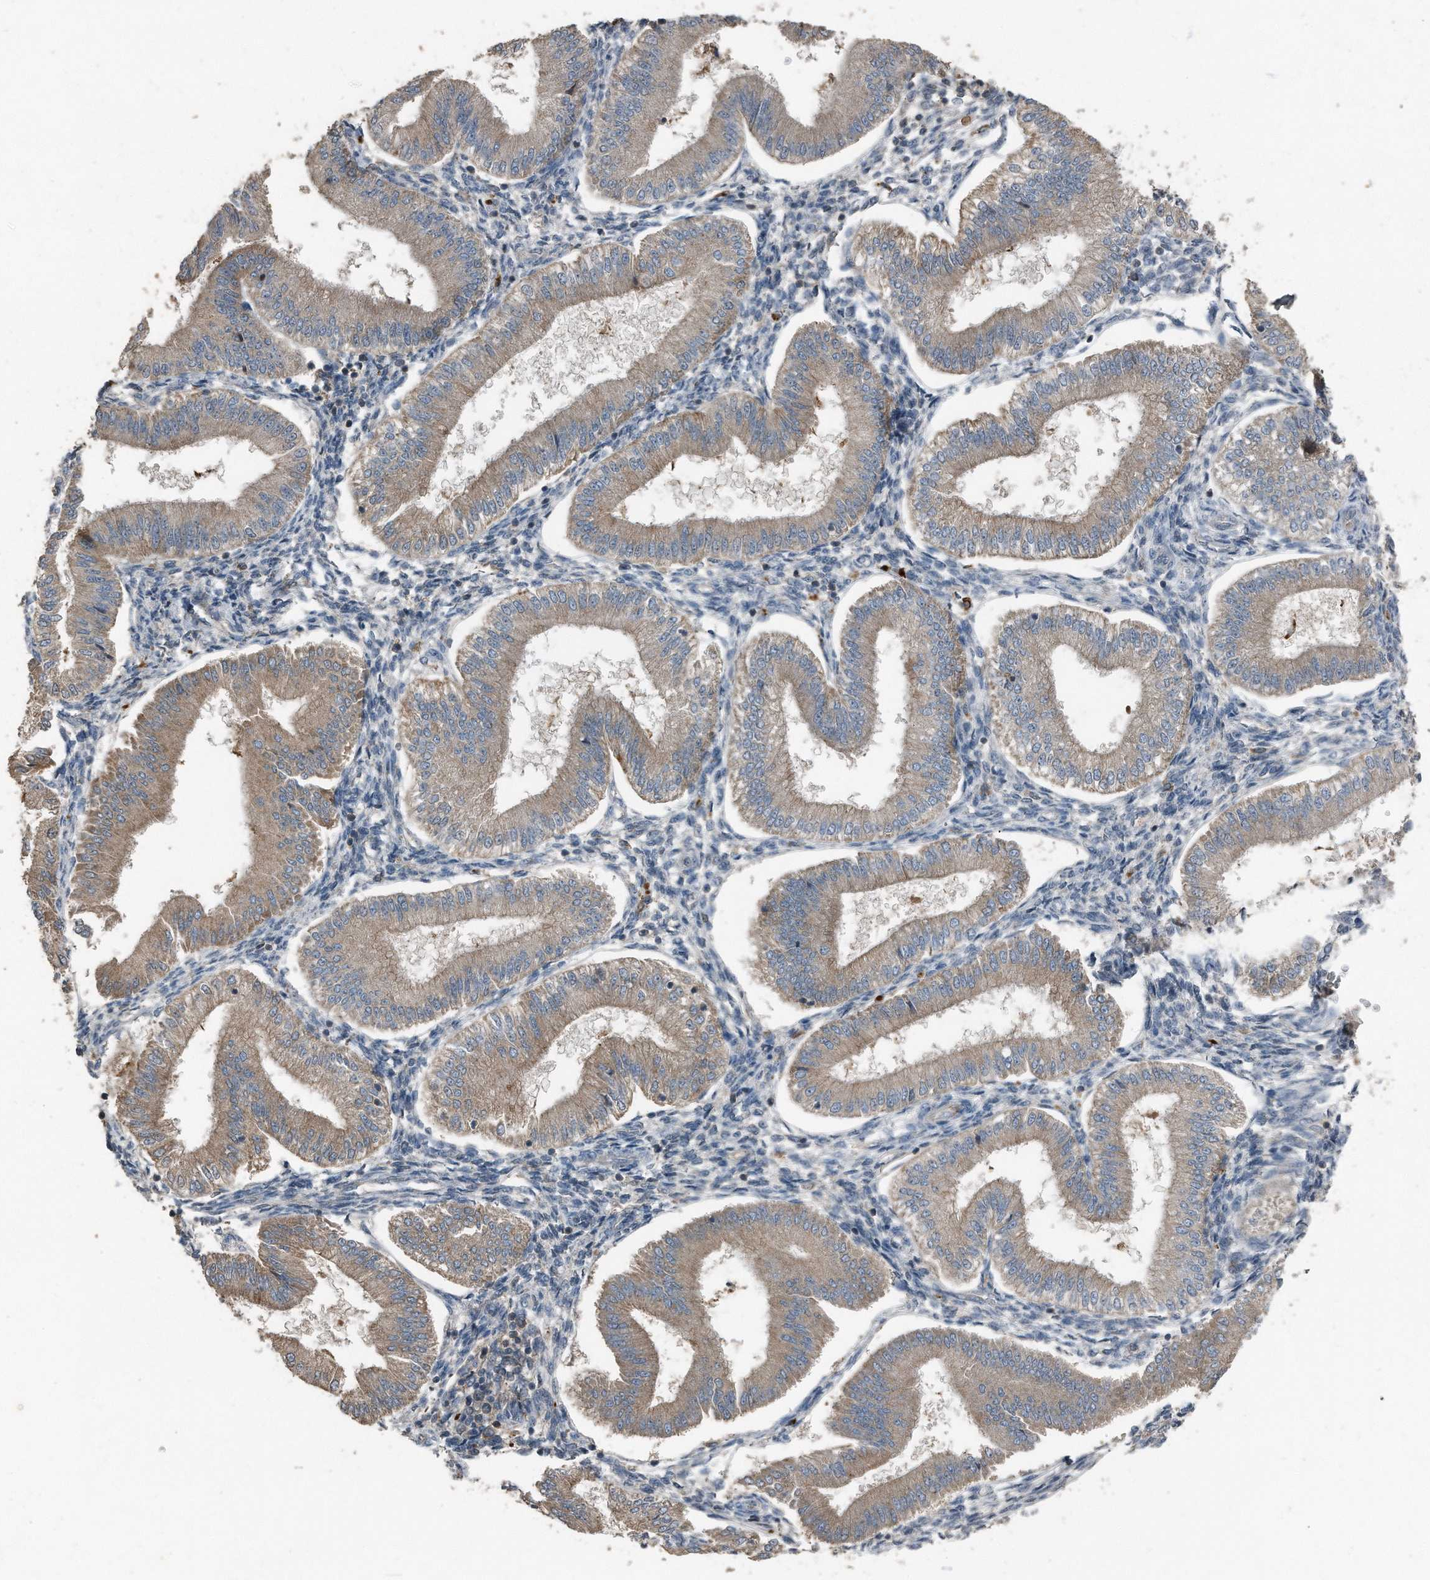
{"staining": {"intensity": "negative", "quantity": "none", "location": "none"}, "tissue": "endometrium", "cell_type": "Cells in endometrial stroma", "image_type": "normal", "snomed": [{"axis": "morphology", "description": "Normal tissue, NOS"}, {"axis": "topography", "description": "Endometrium"}], "caption": "Immunohistochemistry (IHC) of benign human endometrium exhibits no expression in cells in endometrial stroma. The staining was performed using DAB to visualize the protein expression in brown, while the nuclei were stained in blue with hematoxylin (Magnification: 20x).", "gene": "C9", "patient": {"sex": "female", "age": 39}}